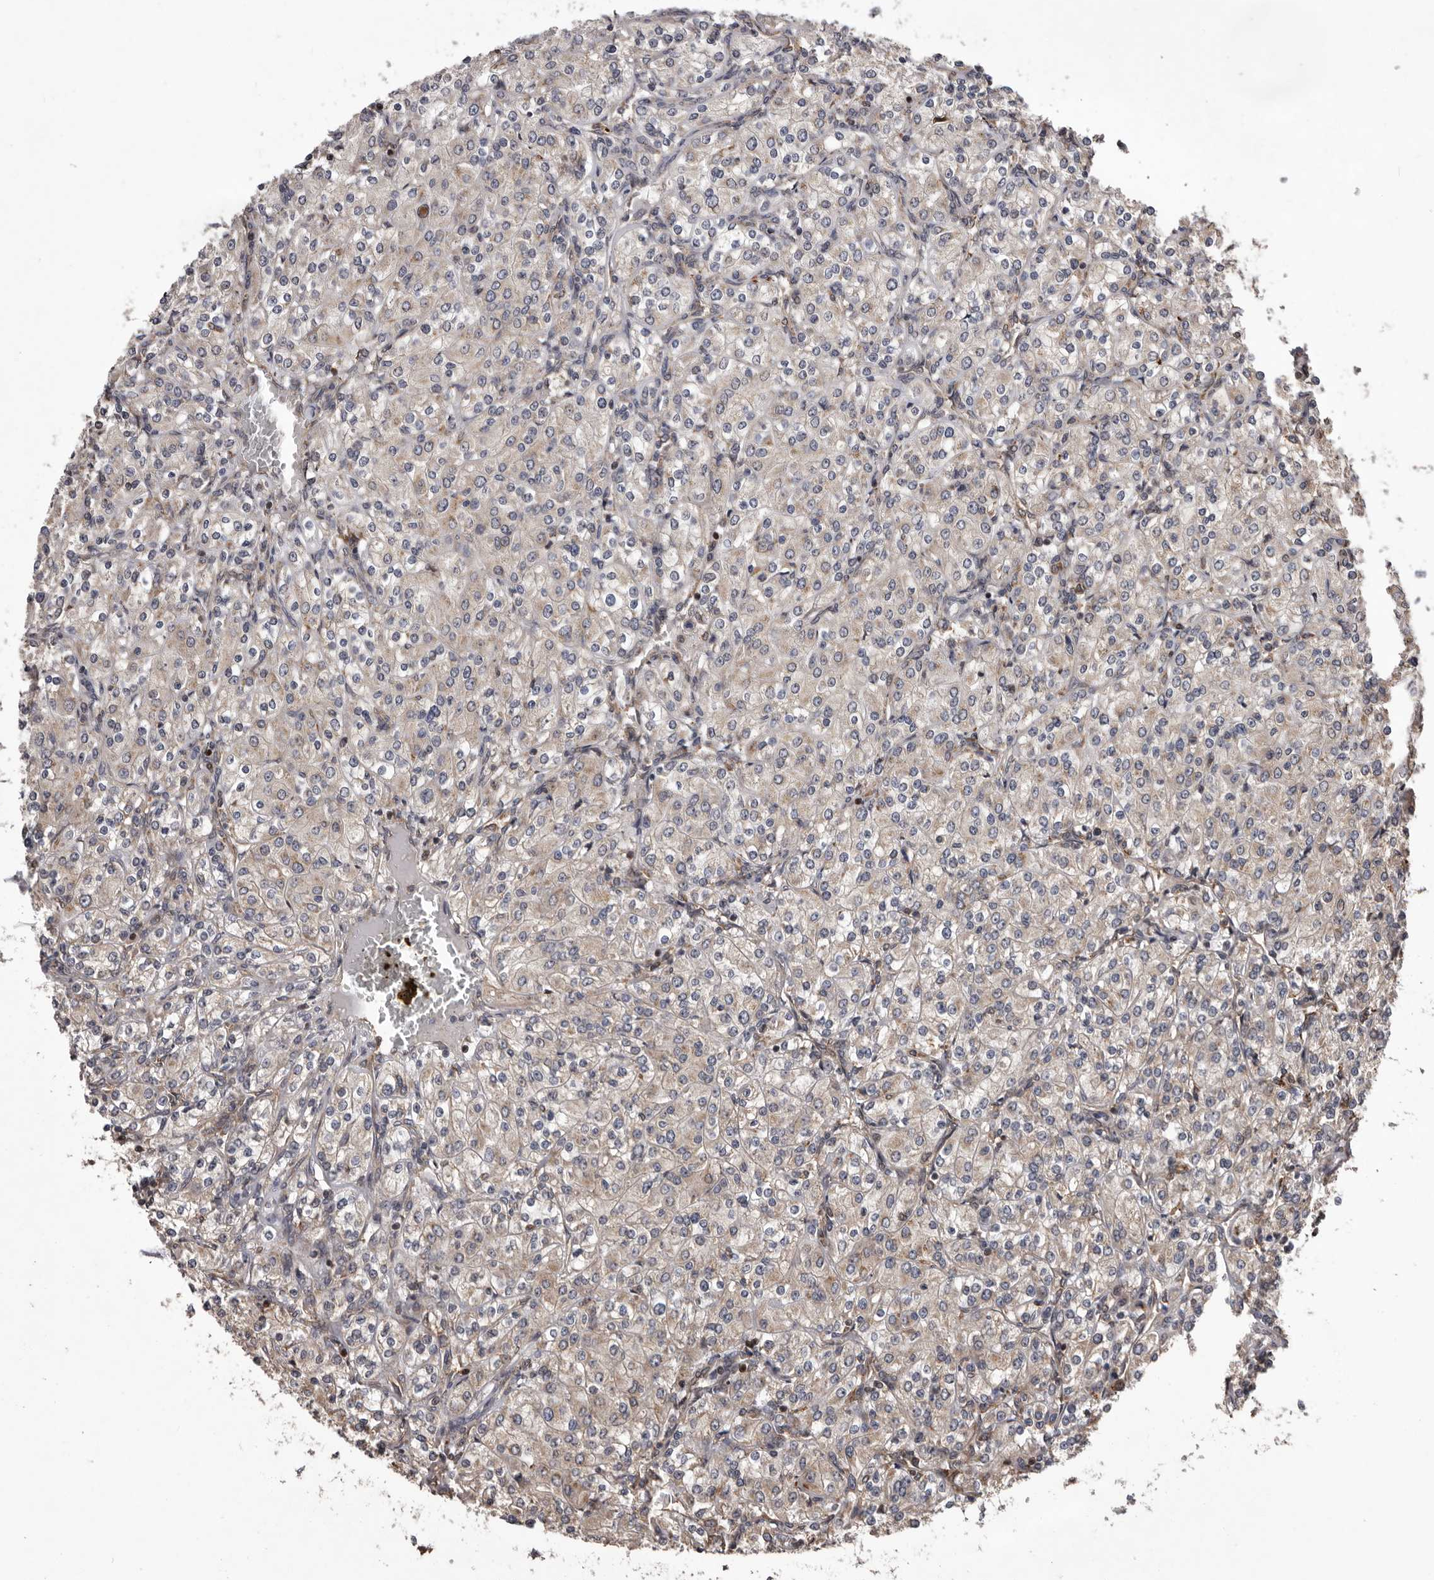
{"staining": {"intensity": "negative", "quantity": "none", "location": "none"}, "tissue": "renal cancer", "cell_type": "Tumor cells", "image_type": "cancer", "snomed": [{"axis": "morphology", "description": "Adenocarcinoma, NOS"}, {"axis": "topography", "description": "Kidney"}], "caption": "Adenocarcinoma (renal) was stained to show a protein in brown. There is no significant positivity in tumor cells.", "gene": "GADD45B", "patient": {"sex": "male", "age": 77}}